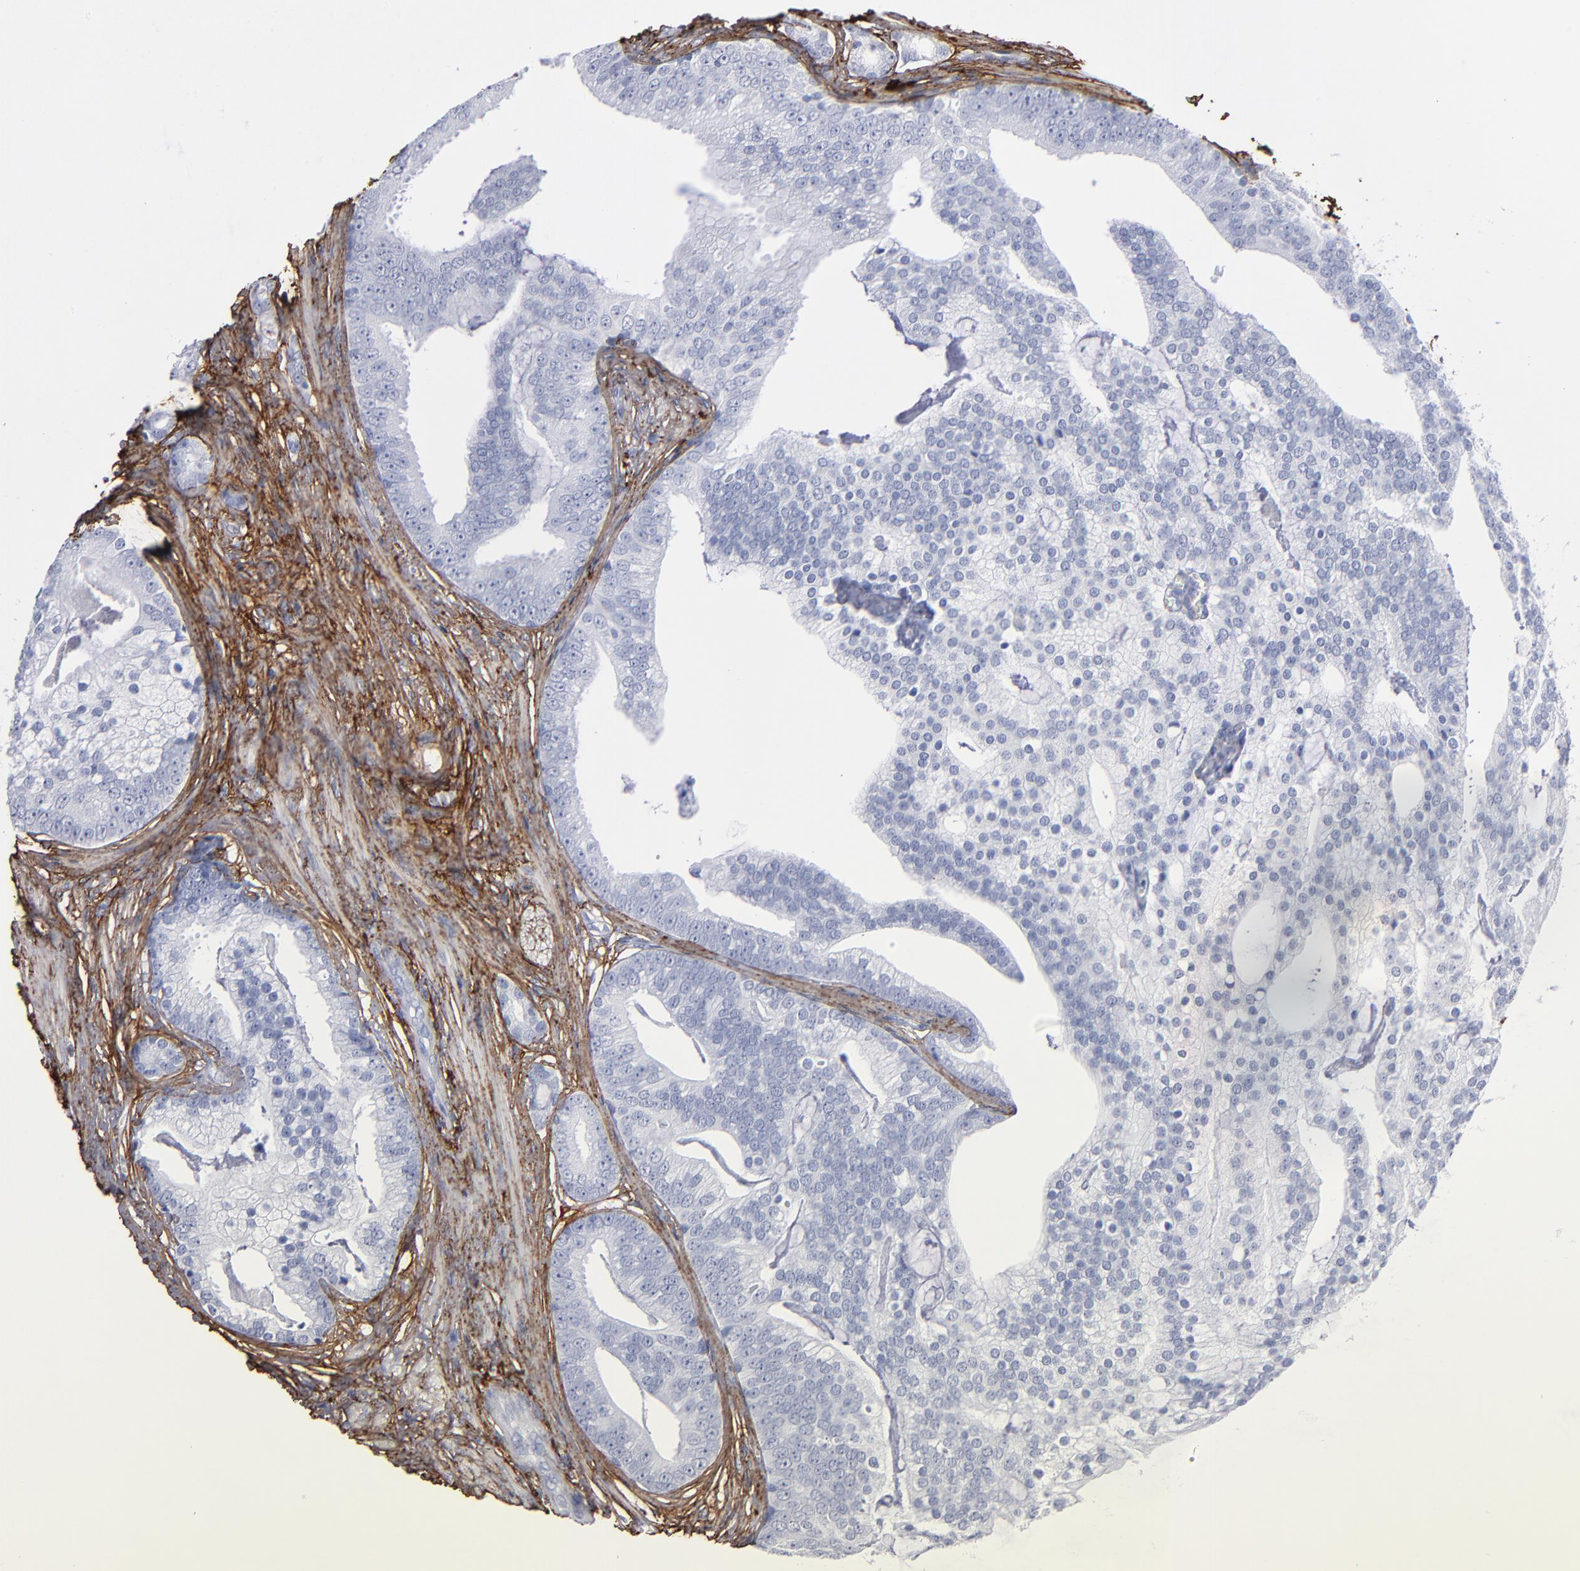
{"staining": {"intensity": "negative", "quantity": "none", "location": "none"}, "tissue": "prostate cancer", "cell_type": "Tumor cells", "image_type": "cancer", "snomed": [{"axis": "morphology", "description": "Adenocarcinoma, Low grade"}, {"axis": "topography", "description": "Prostate"}], "caption": "Immunohistochemistry (IHC) histopathology image of neoplastic tissue: human prostate cancer stained with DAB reveals no significant protein positivity in tumor cells.", "gene": "EMILIN1", "patient": {"sex": "male", "age": 58}}